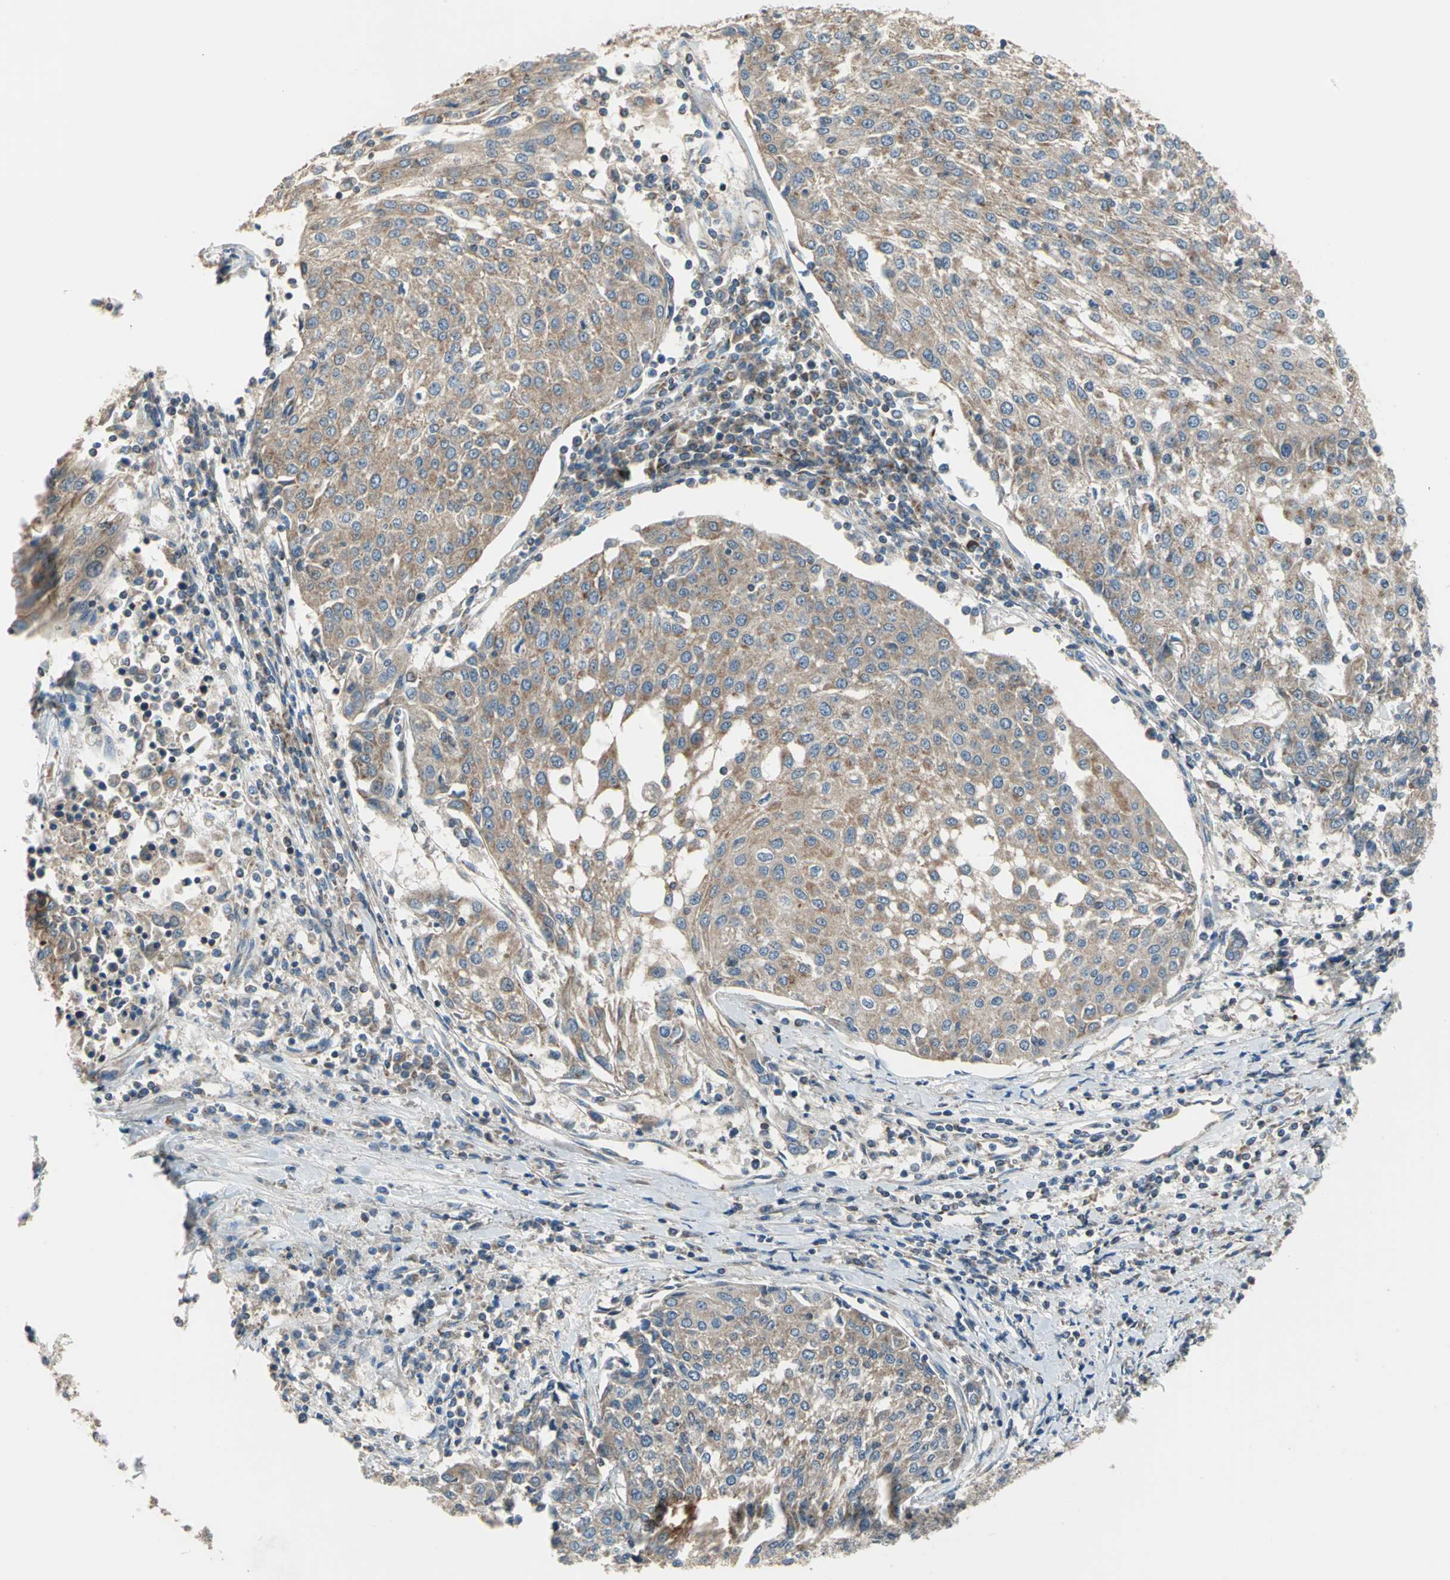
{"staining": {"intensity": "moderate", "quantity": ">75%", "location": "cytoplasmic/membranous"}, "tissue": "urothelial cancer", "cell_type": "Tumor cells", "image_type": "cancer", "snomed": [{"axis": "morphology", "description": "Urothelial carcinoma, High grade"}, {"axis": "topography", "description": "Urinary bladder"}], "caption": "Brown immunohistochemical staining in high-grade urothelial carcinoma shows moderate cytoplasmic/membranous staining in approximately >75% of tumor cells.", "gene": "TRAK1", "patient": {"sex": "female", "age": 85}}